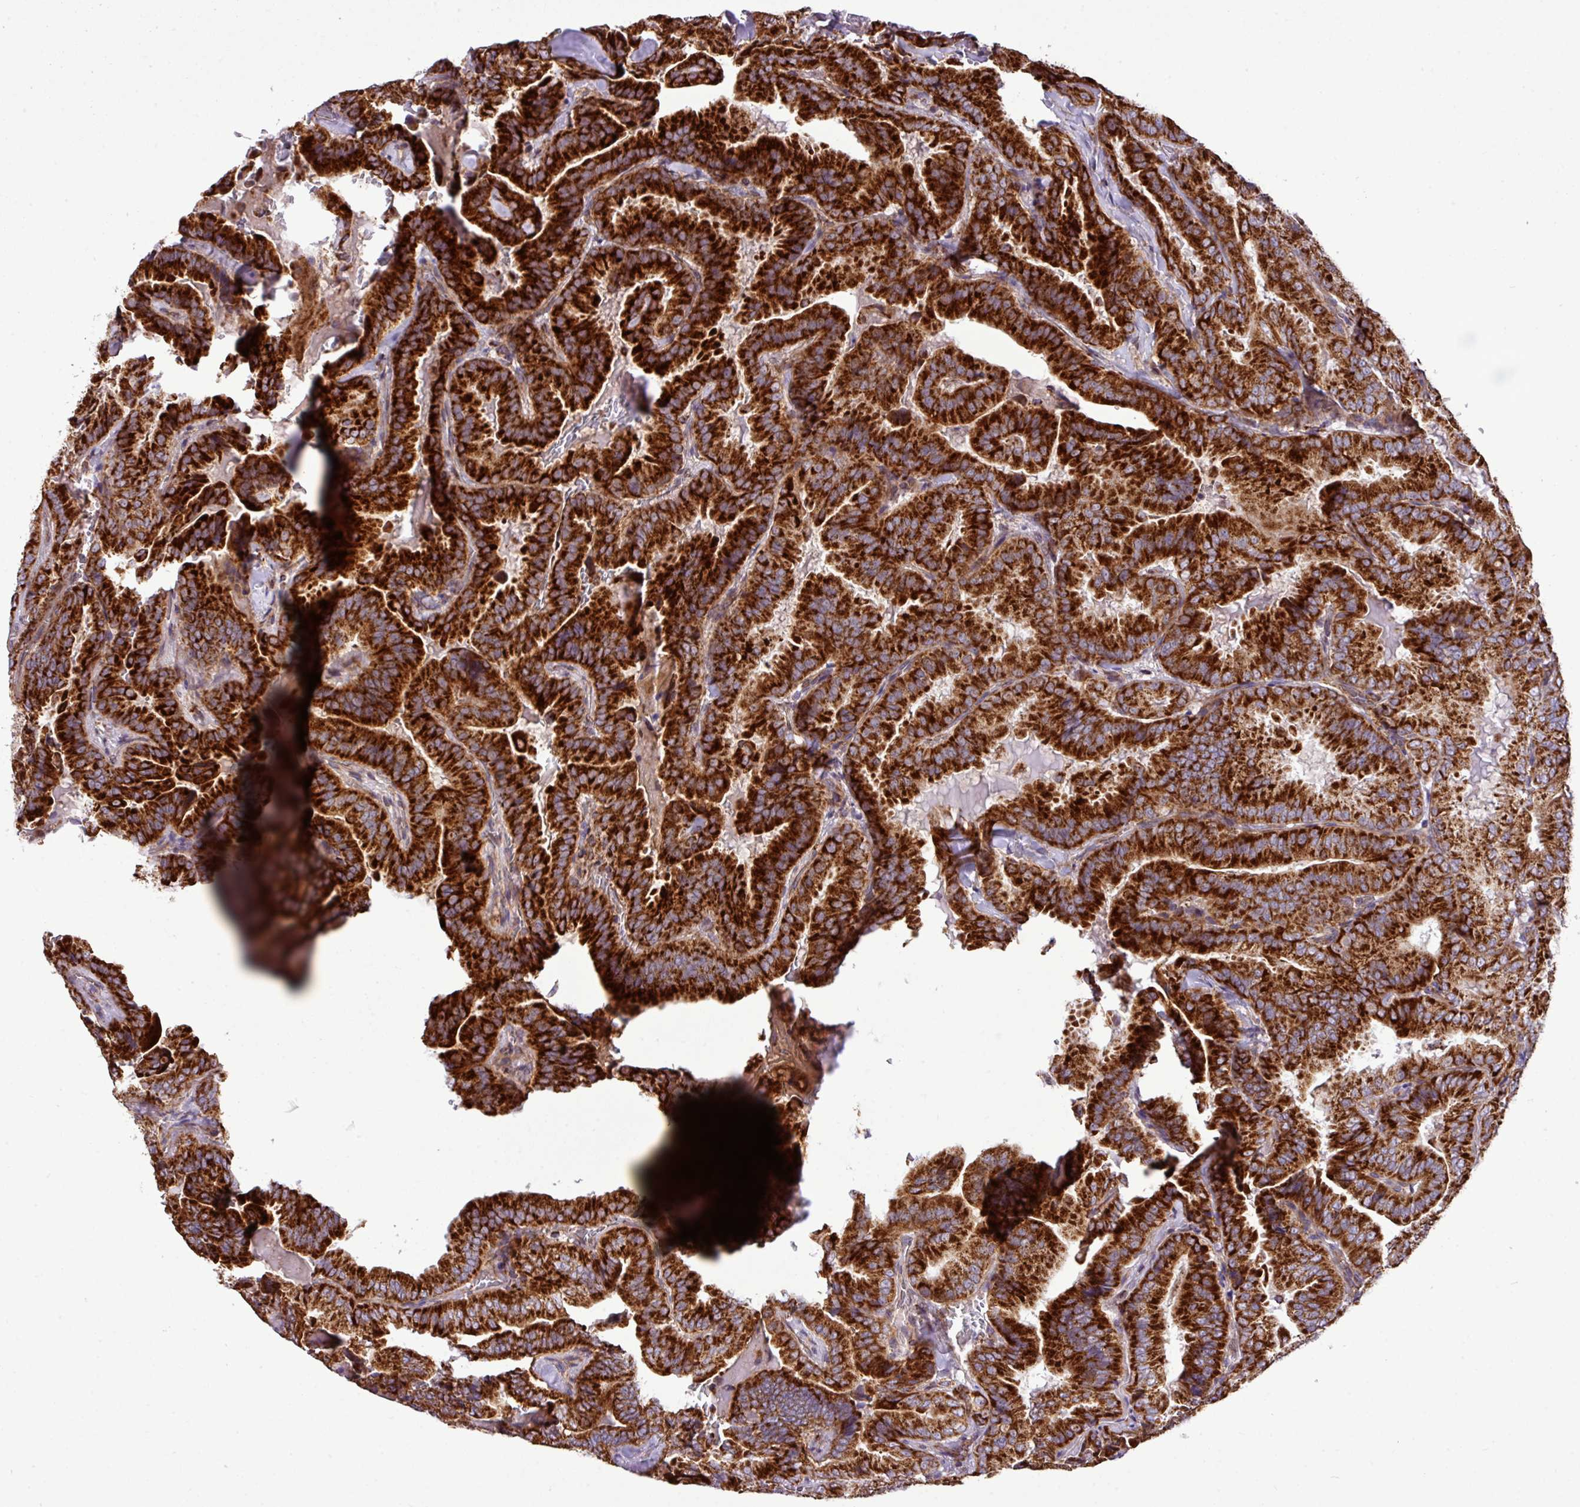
{"staining": {"intensity": "strong", "quantity": ">75%", "location": "cytoplasmic/membranous"}, "tissue": "thyroid cancer", "cell_type": "Tumor cells", "image_type": "cancer", "snomed": [{"axis": "morphology", "description": "Papillary adenocarcinoma, NOS"}, {"axis": "topography", "description": "Thyroid gland"}], "caption": "Immunohistochemical staining of papillary adenocarcinoma (thyroid) exhibits high levels of strong cytoplasmic/membranous staining in about >75% of tumor cells.", "gene": "ZNF569", "patient": {"sex": "male", "age": 61}}